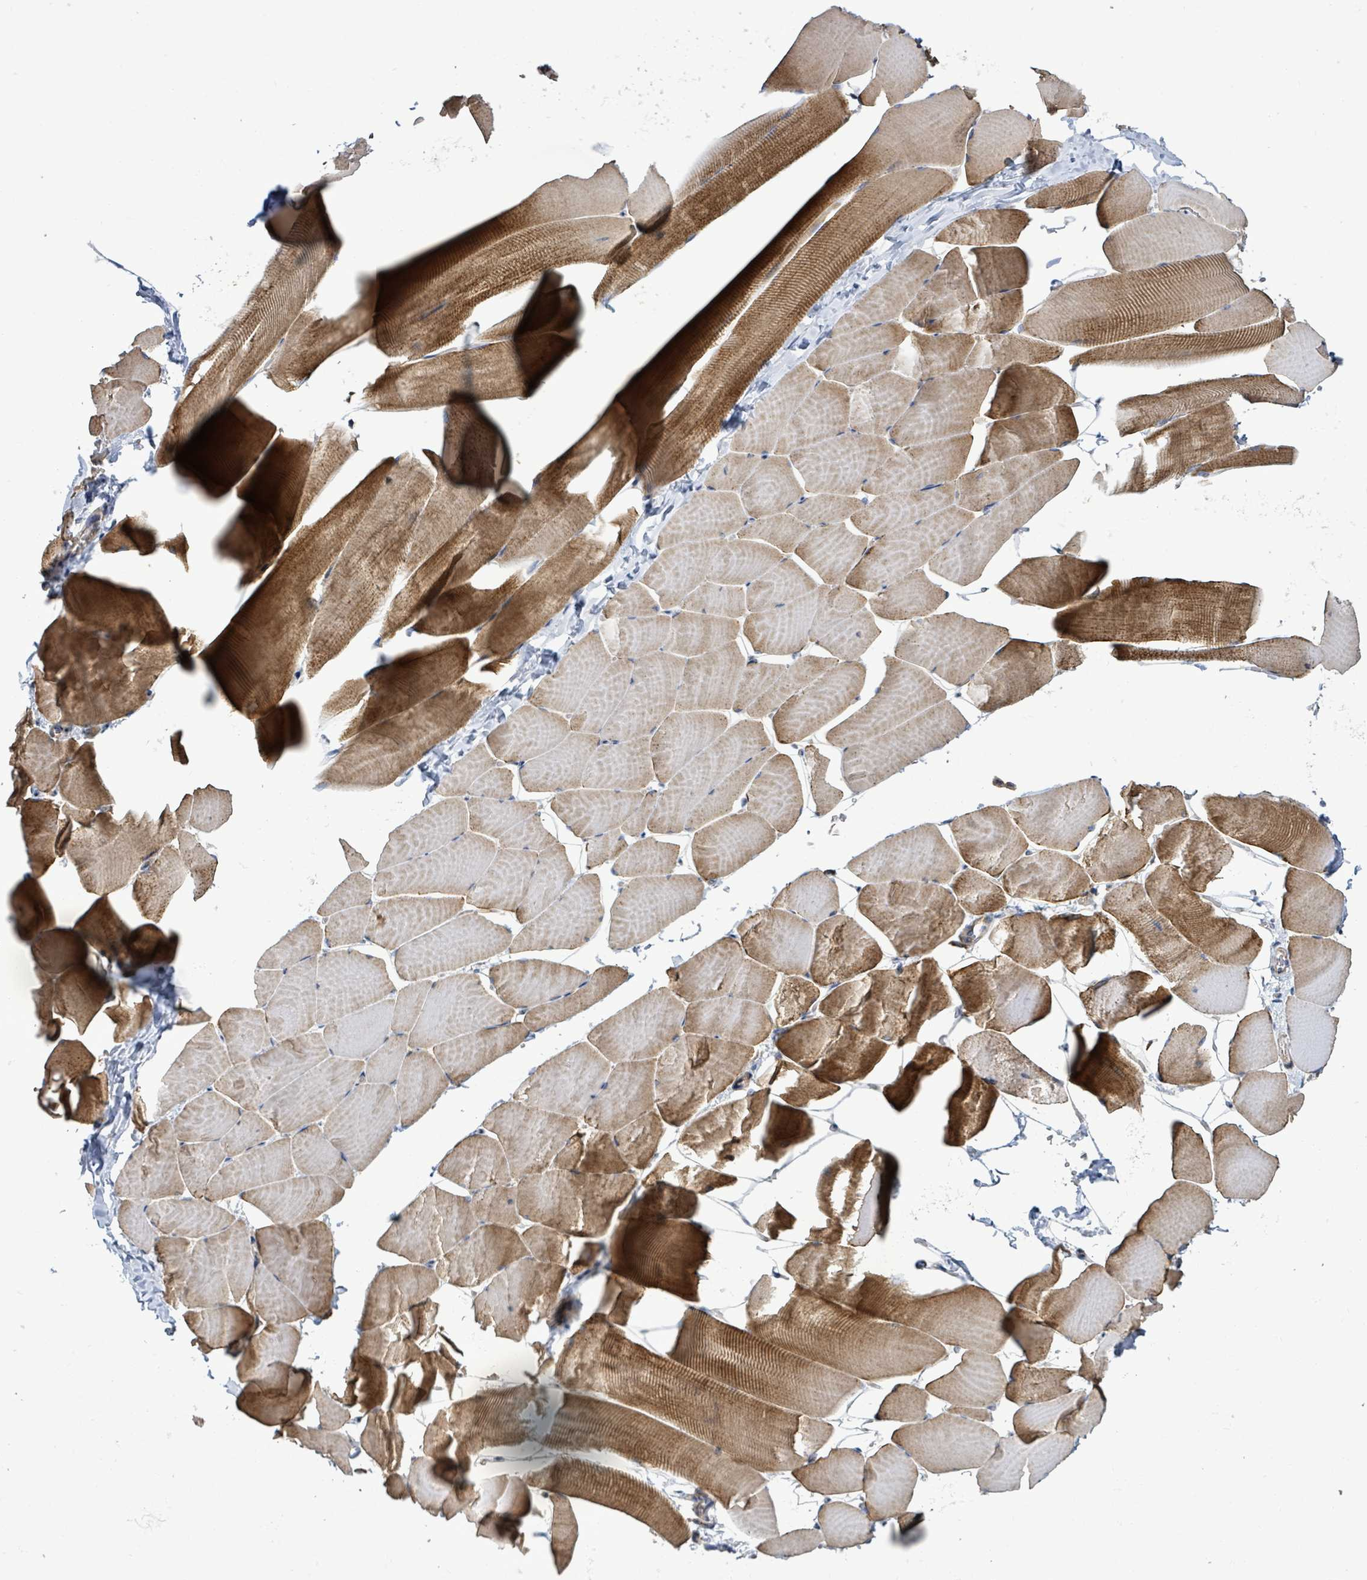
{"staining": {"intensity": "strong", "quantity": "<25%", "location": "cytoplasmic/membranous"}, "tissue": "skeletal muscle", "cell_type": "Myocytes", "image_type": "normal", "snomed": [{"axis": "morphology", "description": "Normal tissue, NOS"}, {"axis": "topography", "description": "Skeletal muscle"}], "caption": "IHC image of benign human skeletal muscle stained for a protein (brown), which demonstrates medium levels of strong cytoplasmic/membranous staining in approximately <25% of myocytes.", "gene": "PLAAT1", "patient": {"sex": "male", "age": 25}}